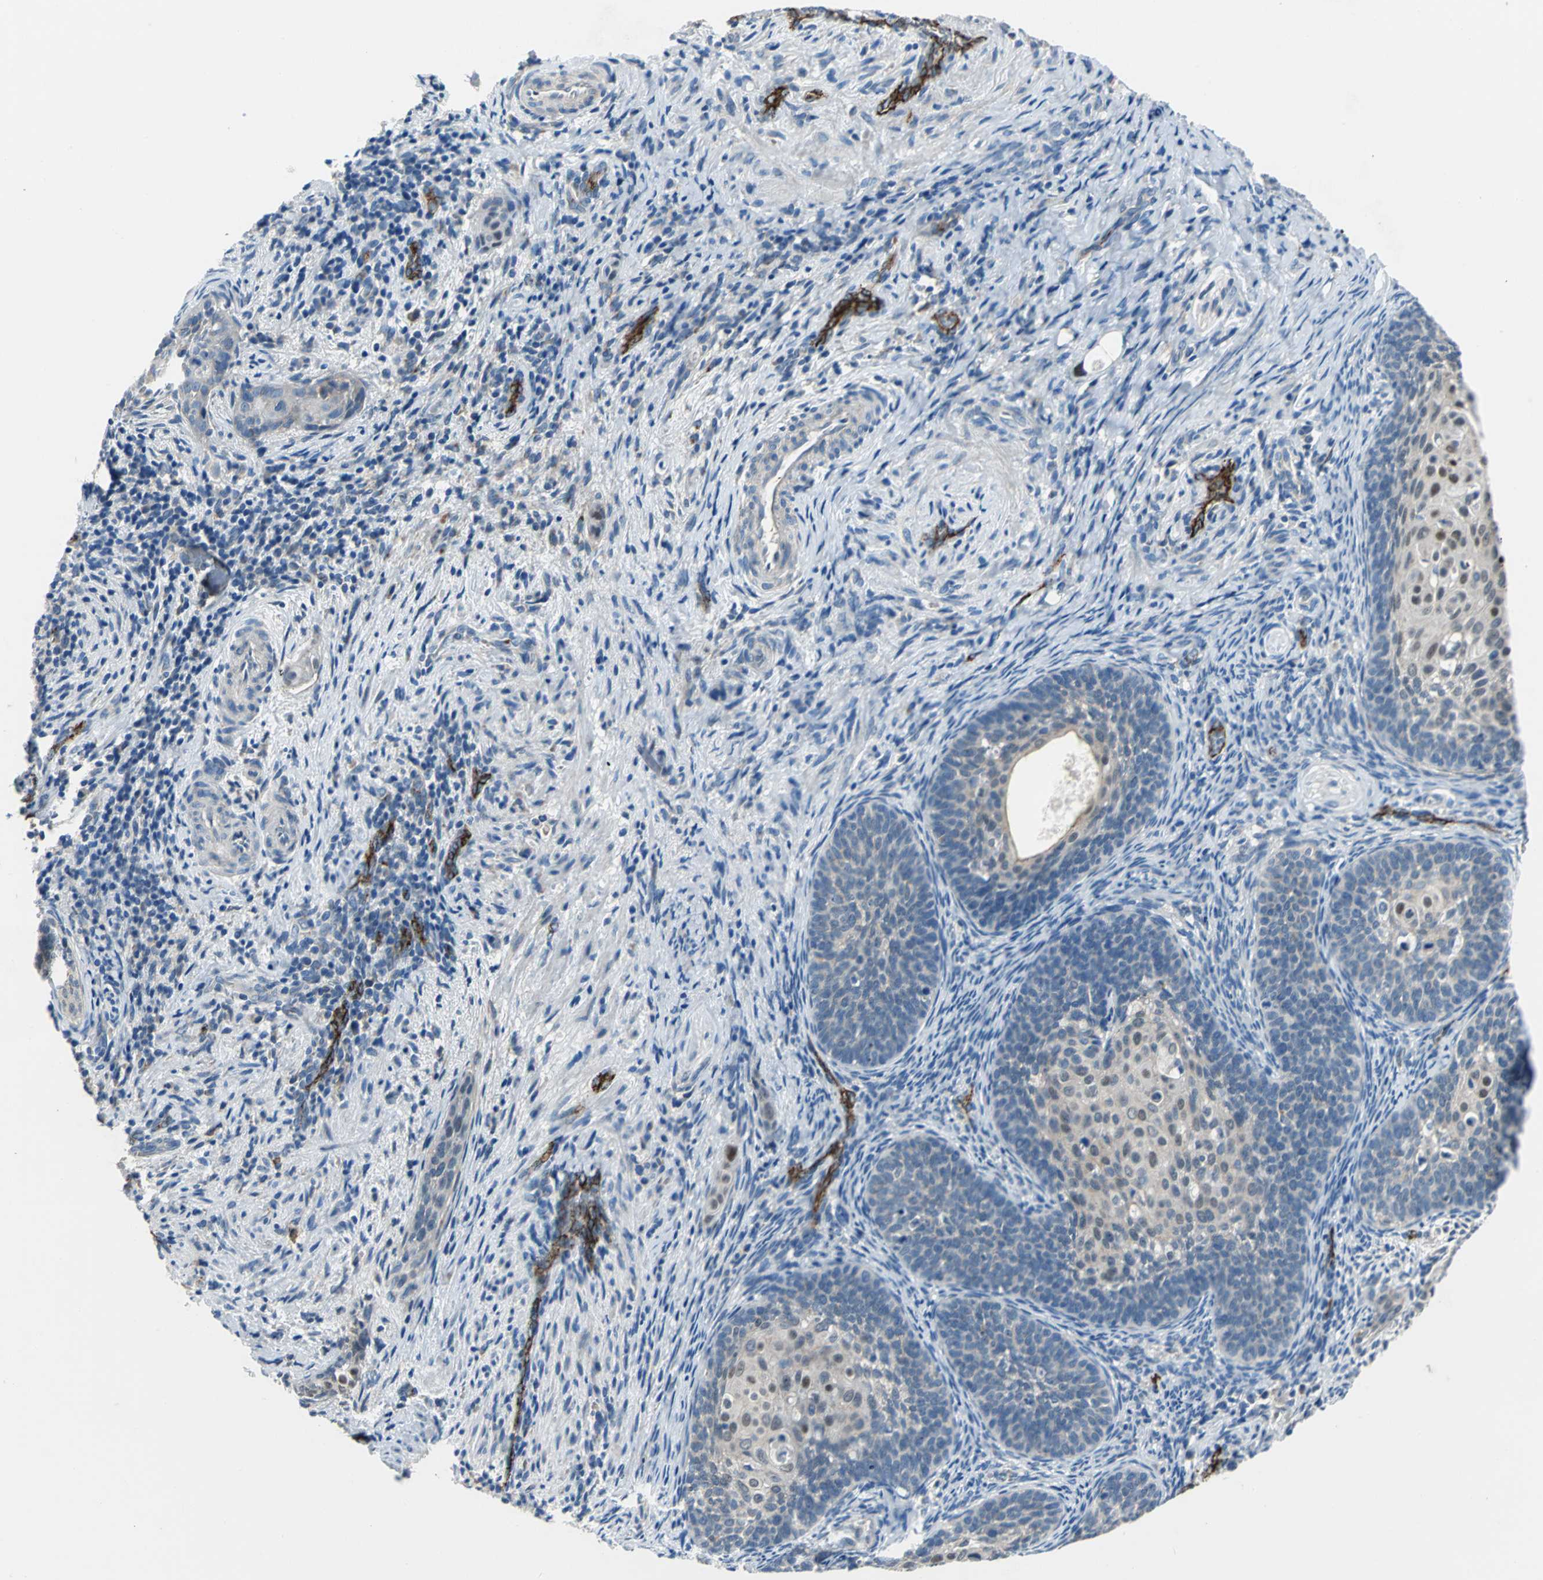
{"staining": {"intensity": "moderate", "quantity": "25%-75%", "location": "cytoplasmic/membranous,nuclear"}, "tissue": "cervical cancer", "cell_type": "Tumor cells", "image_type": "cancer", "snomed": [{"axis": "morphology", "description": "Squamous cell carcinoma, NOS"}, {"axis": "topography", "description": "Cervix"}], "caption": "A photomicrograph showing moderate cytoplasmic/membranous and nuclear expression in about 25%-75% of tumor cells in squamous cell carcinoma (cervical), as visualized by brown immunohistochemical staining.", "gene": "SELP", "patient": {"sex": "female", "age": 33}}